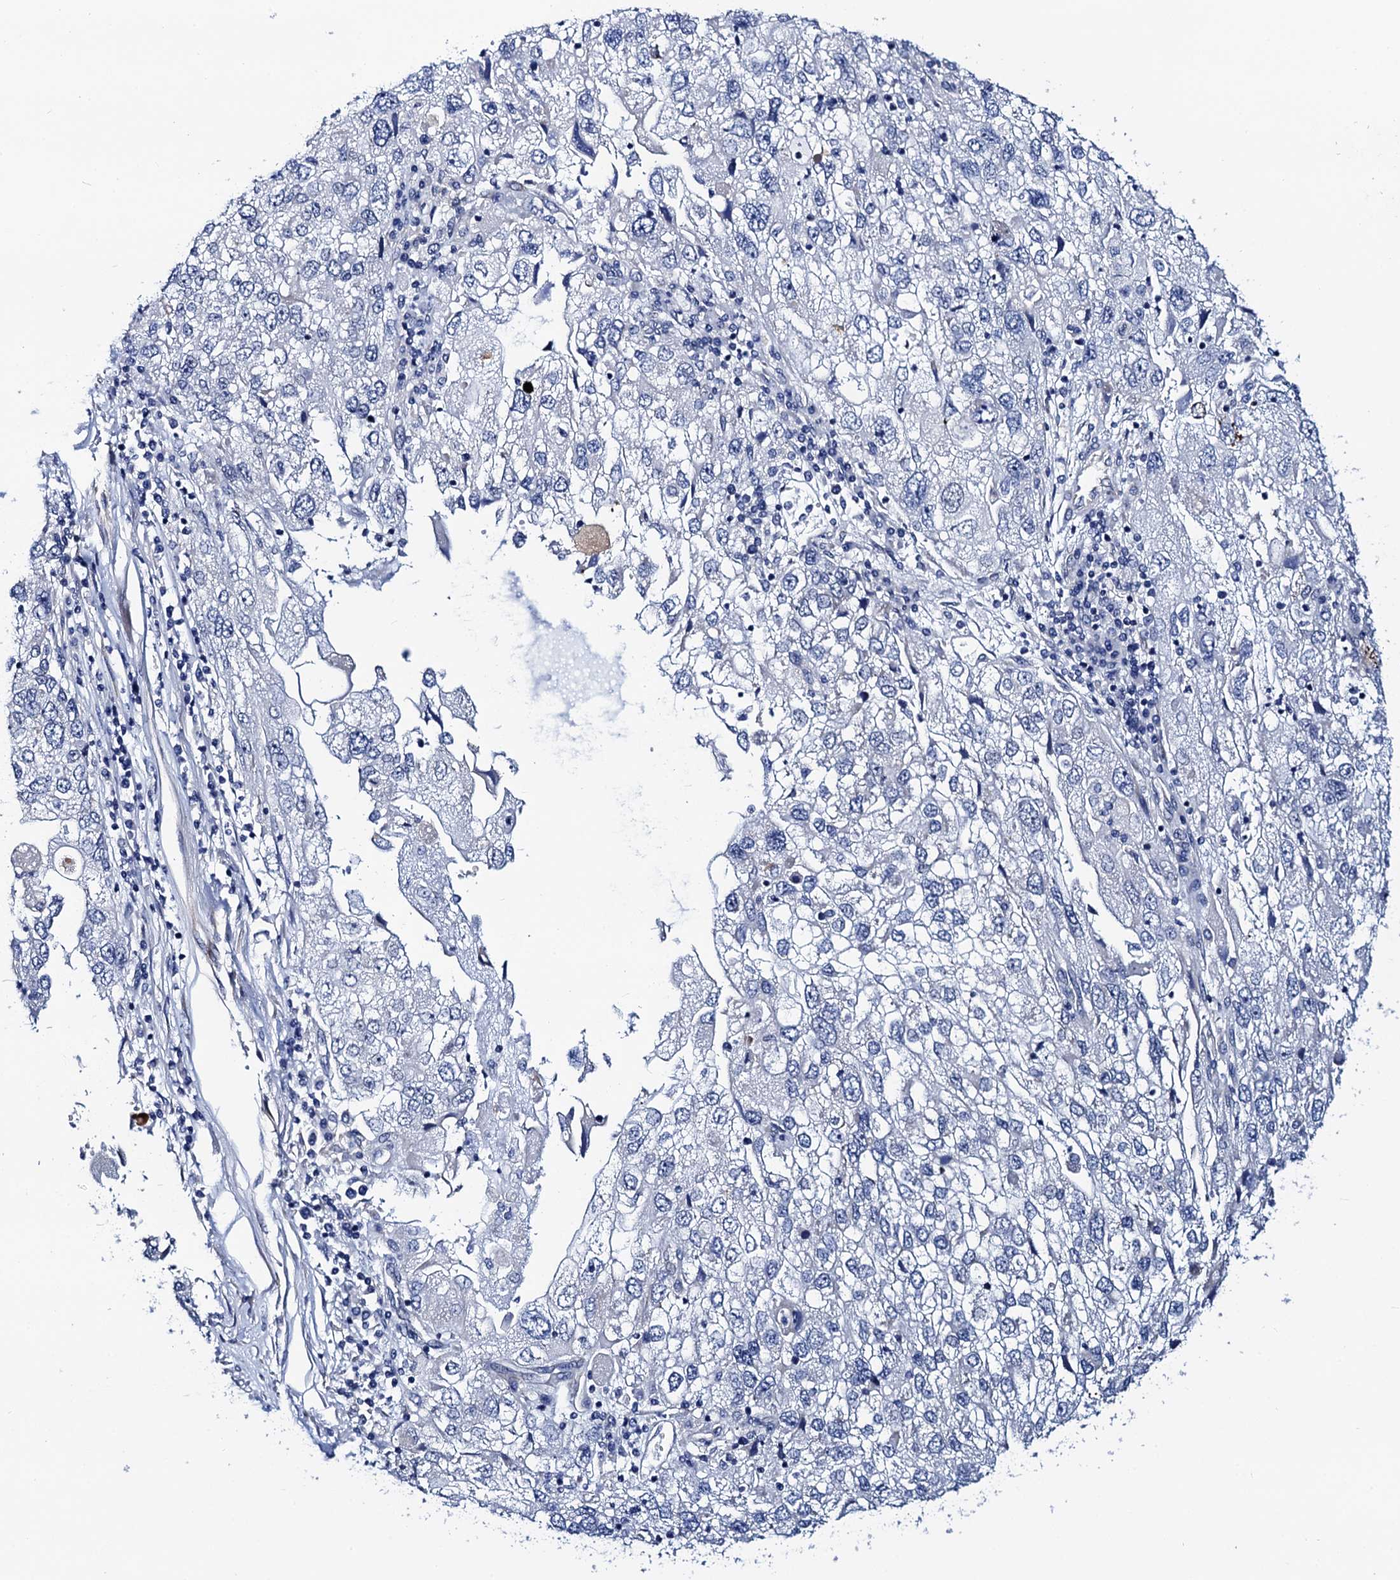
{"staining": {"intensity": "negative", "quantity": "none", "location": "none"}, "tissue": "endometrial cancer", "cell_type": "Tumor cells", "image_type": "cancer", "snomed": [{"axis": "morphology", "description": "Adenocarcinoma, NOS"}, {"axis": "topography", "description": "Endometrium"}], "caption": "Tumor cells are negative for brown protein staining in endometrial cancer (adenocarcinoma).", "gene": "C16orf87", "patient": {"sex": "female", "age": 49}}